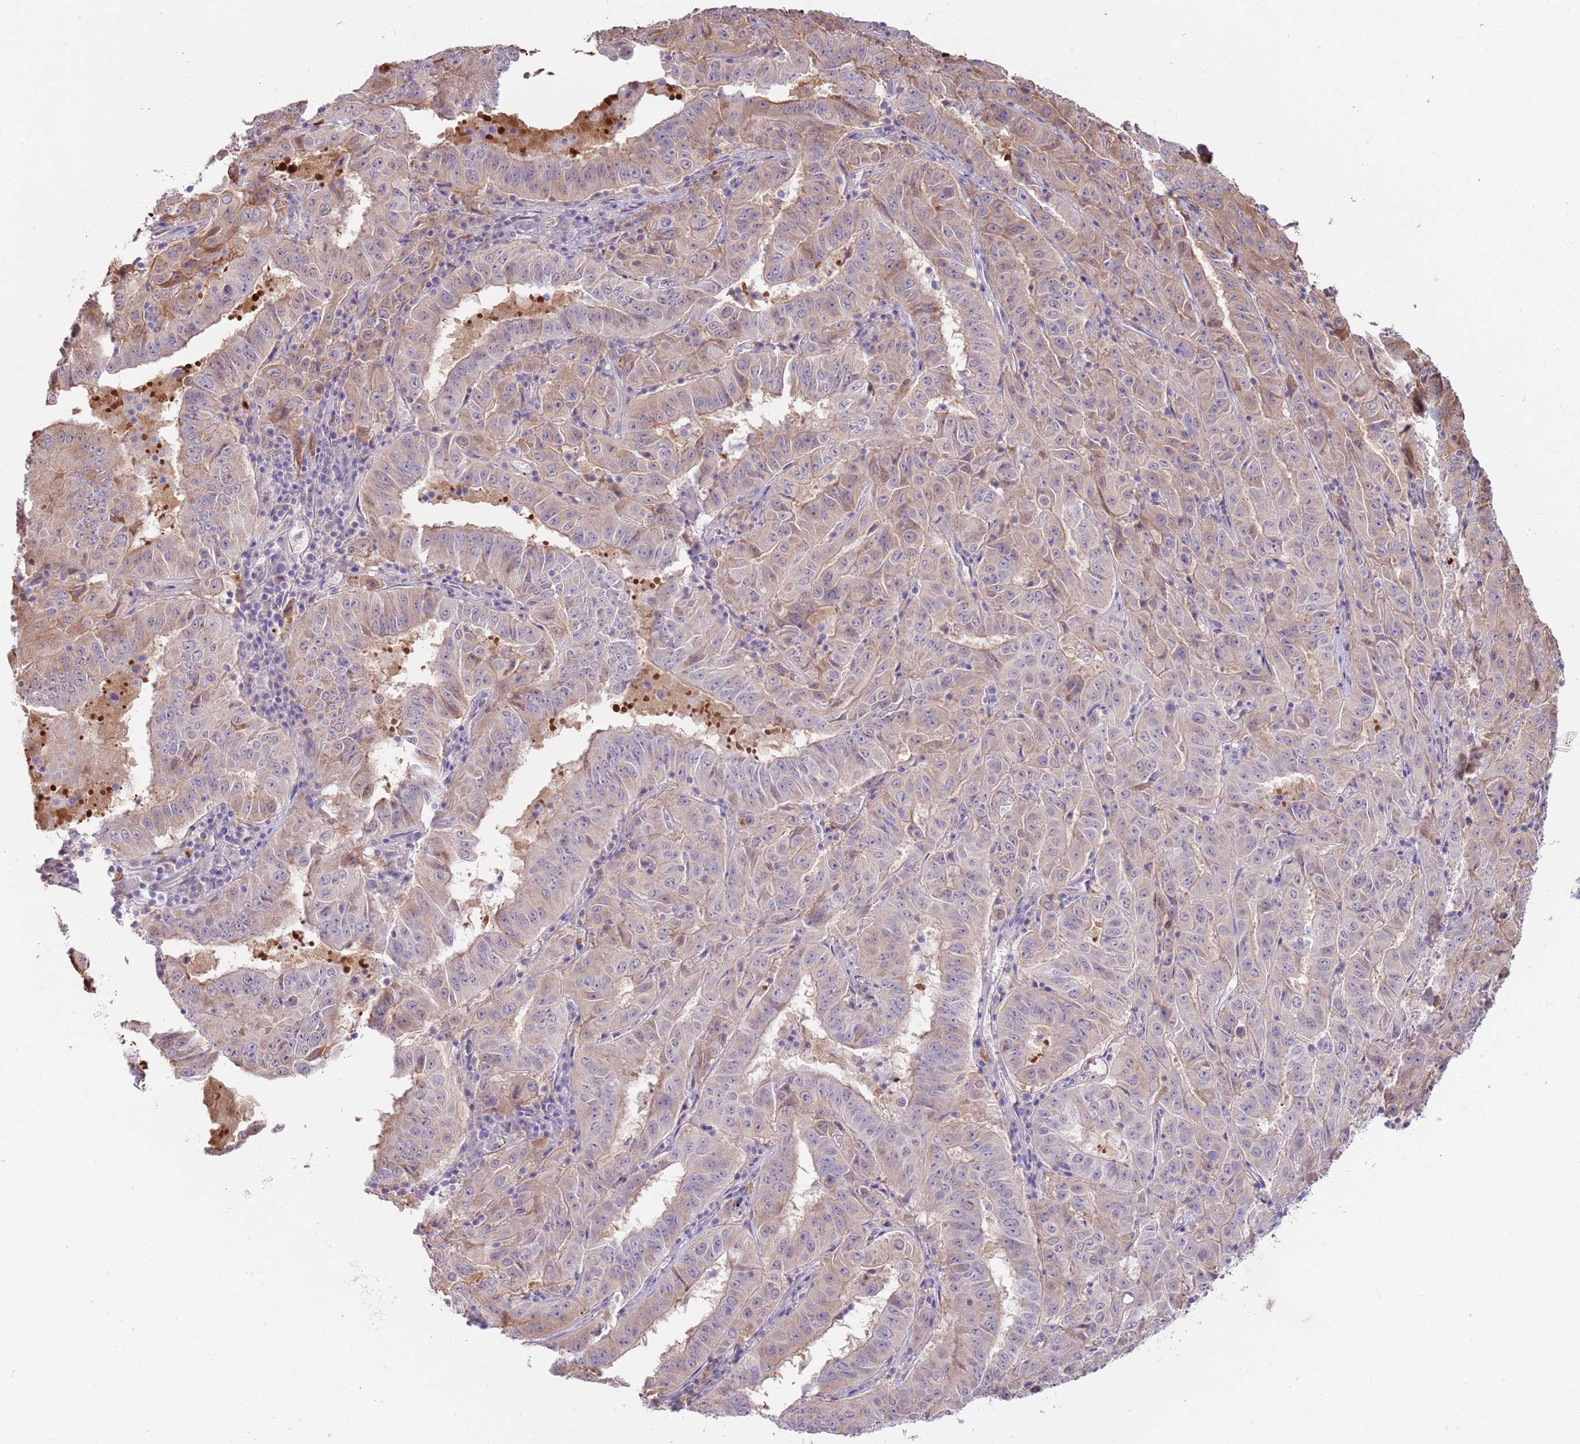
{"staining": {"intensity": "weak", "quantity": "<25%", "location": "cytoplasmic/membranous"}, "tissue": "pancreatic cancer", "cell_type": "Tumor cells", "image_type": "cancer", "snomed": [{"axis": "morphology", "description": "Adenocarcinoma, NOS"}, {"axis": "topography", "description": "Pancreas"}], "caption": "This is a micrograph of IHC staining of pancreatic cancer, which shows no positivity in tumor cells.", "gene": "LDHD", "patient": {"sex": "male", "age": 63}}